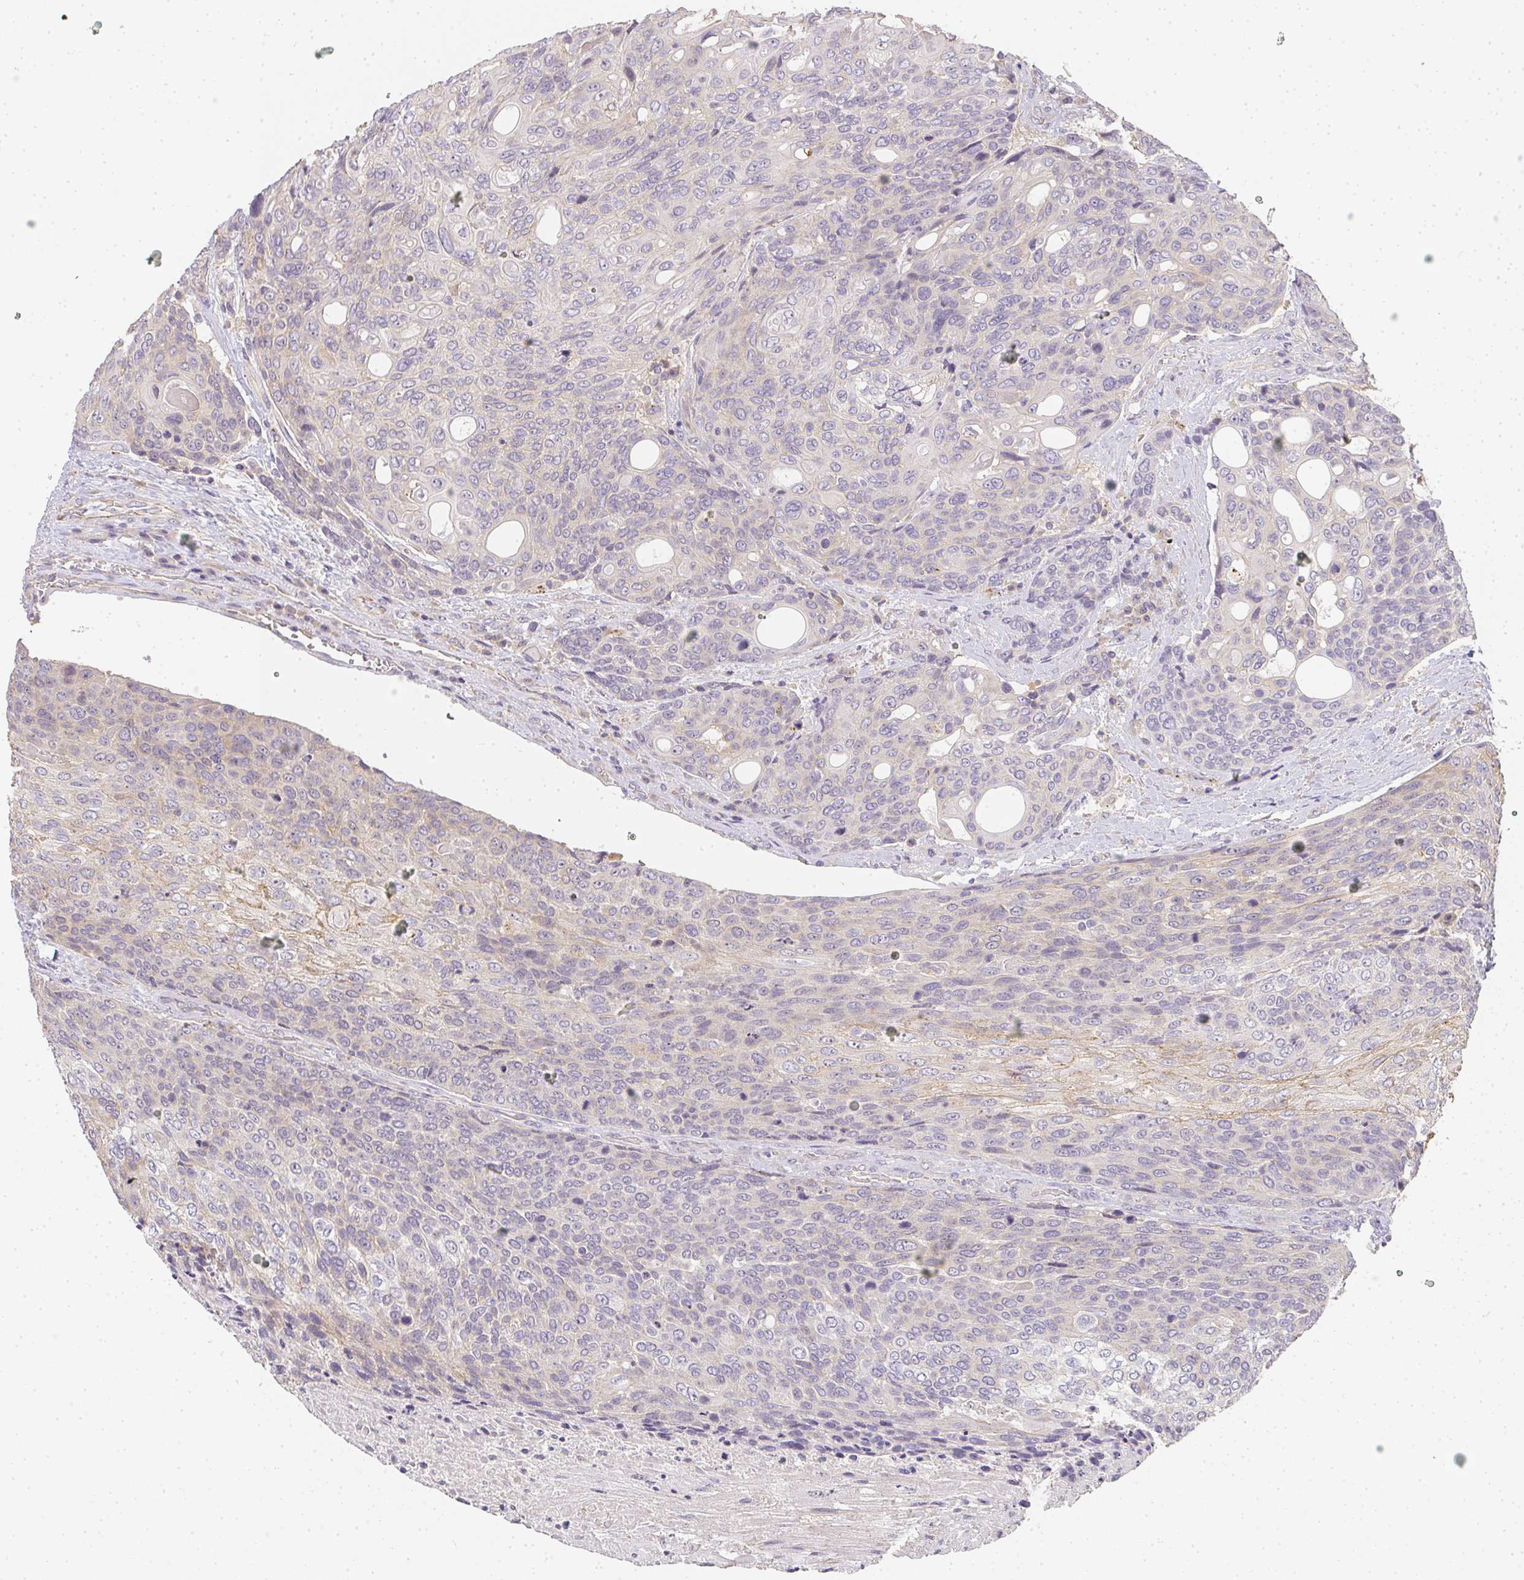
{"staining": {"intensity": "negative", "quantity": "none", "location": "none"}, "tissue": "urothelial cancer", "cell_type": "Tumor cells", "image_type": "cancer", "snomed": [{"axis": "morphology", "description": "Urothelial carcinoma, High grade"}, {"axis": "topography", "description": "Urinary bladder"}], "caption": "An immunohistochemistry (IHC) image of urothelial carcinoma (high-grade) is shown. There is no staining in tumor cells of urothelial carcinoma (high-grade).", "gene": "SLC35B3", "patient": {"sex": "female", "age": 70}}